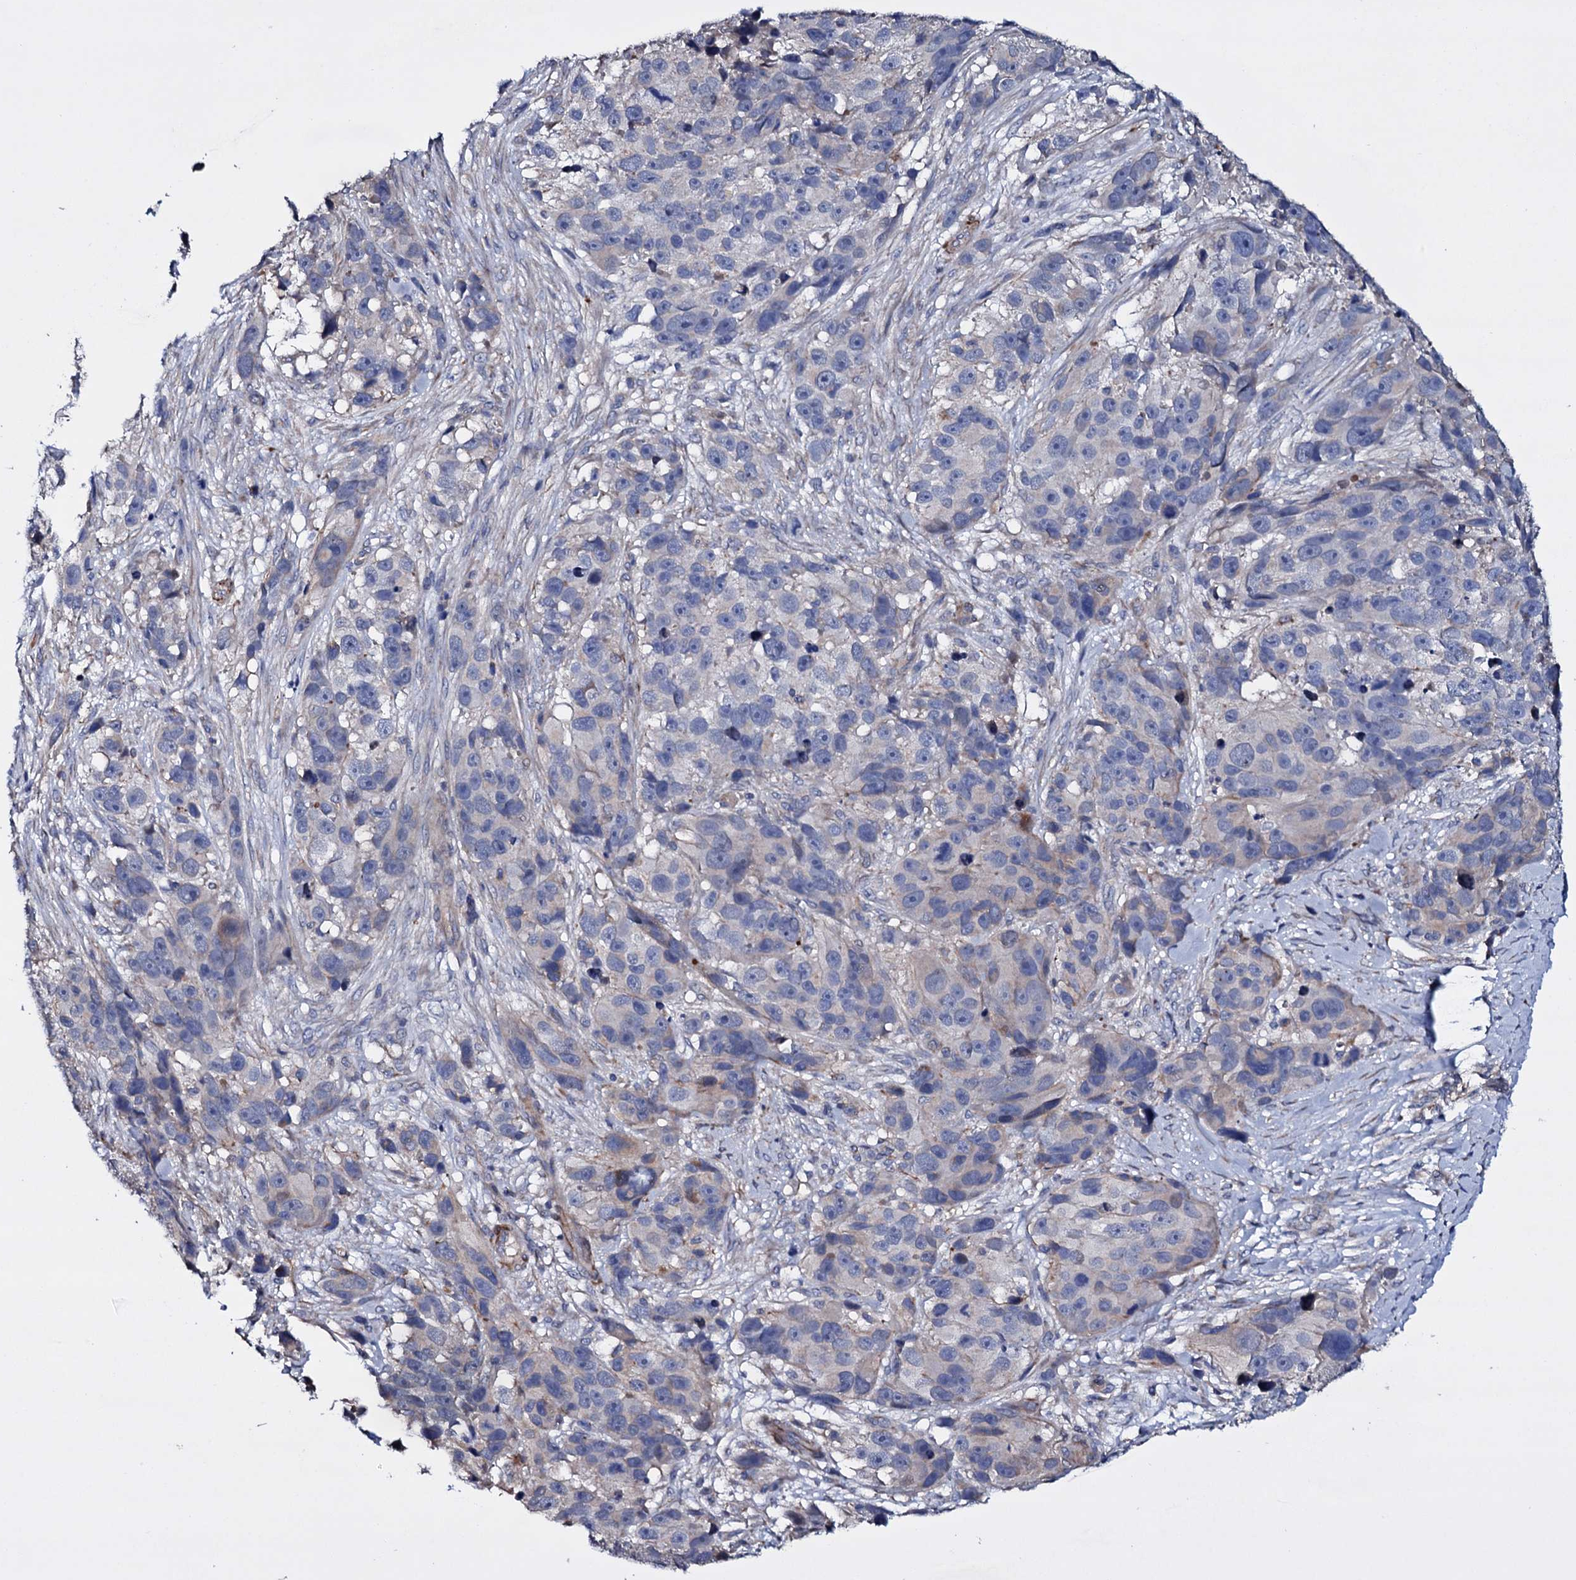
{"staining": {"intensity": "negative", "quantity": "none", "location": "none"}, "tissue": "melanoma", "cell_type": "Tumor cells", "image_type": "cancer", "snomed": [{"axis": "morphology", "description": "Malignant melanoma, NOS"}, {"axis": "topography", "description": "Skin"}], "caption": "Image shows no significant protein positivity in tumor cells of malignant melanoma.", "gene": "BCL2L14", "patient": {"sex": "male", "age": 84}}